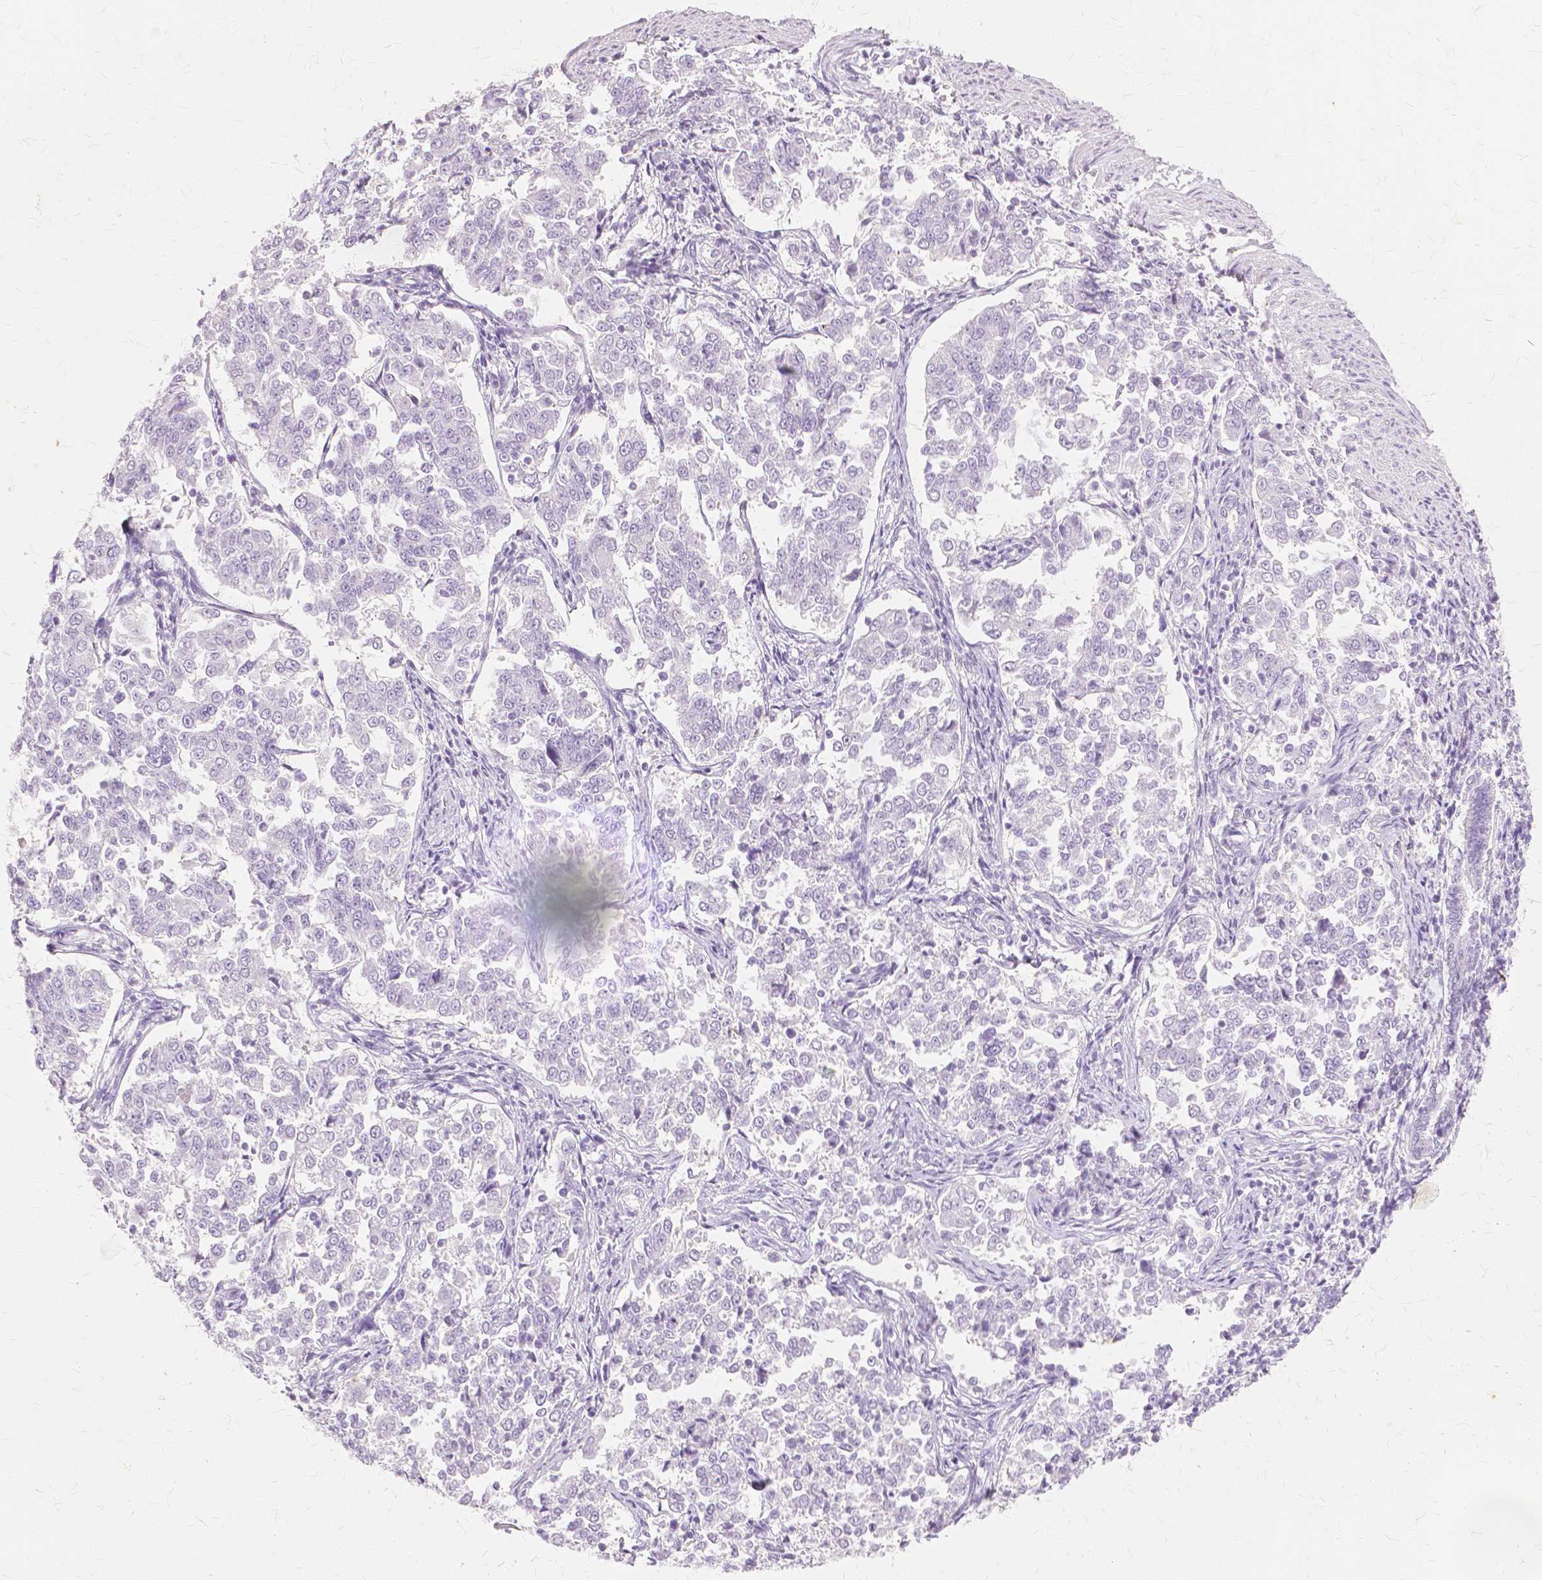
{"staining": {"intensity": "negative", "quantity": "none", "location": "none"}, "tissue": "endometrial cancer", "cell_type": "Tumor cells", "image_type": "cancer", "snomed": [{"axis": "morphology", "description": "Adenocarcinoma, NOS"}, {"axis": "topography", "description": "Endometrium"}], "caption": "Immunohistochemistry (IHC) micrograph of endometrial cancer (adenocarcinoma) stained for a protein (brown), which displays no staining in tumor cells.", "gene": "TGM1", "patient": {"sex": "female", "age": 43}}